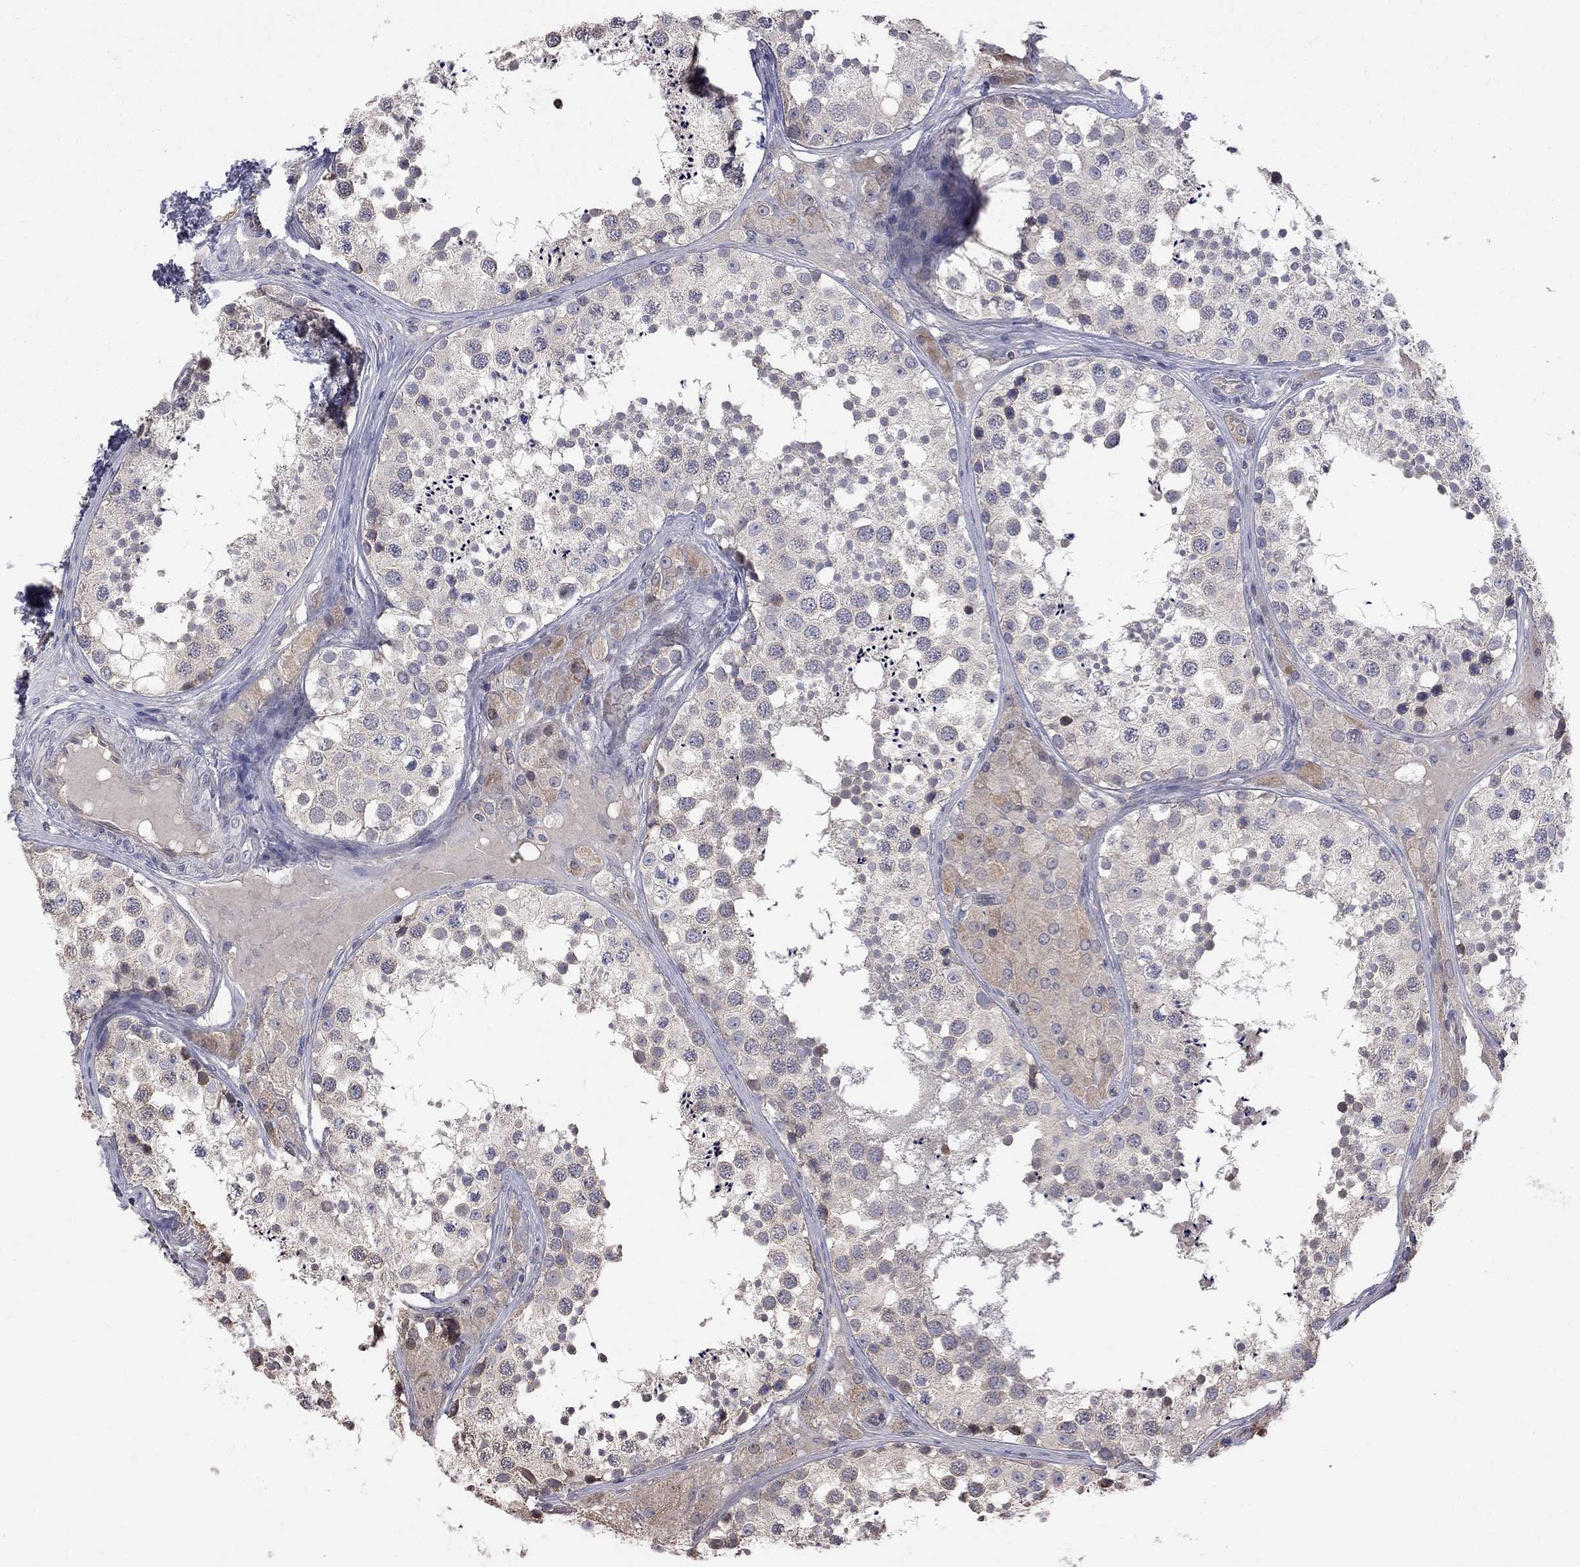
{"staining": {"intensity": "negative", "quantity": "none", "location": "none"}, "tissue": "testis", "cell_type": "Cells in seminiferous ducts", "image_type": "normal", "snomed": [{"axis": "morphology", "description": "Normal tissue, NOS"}, {"axis": "topography", "description": "Testis"}], "caption": "DAB (3,3'-diaminobenzidine) immunohistochemical staining of unremarkable human testis displays no significant expression in cells in seminiferous ducts.", "gene": "ABI3", "patient": {"sex": "male", "age": 34}}